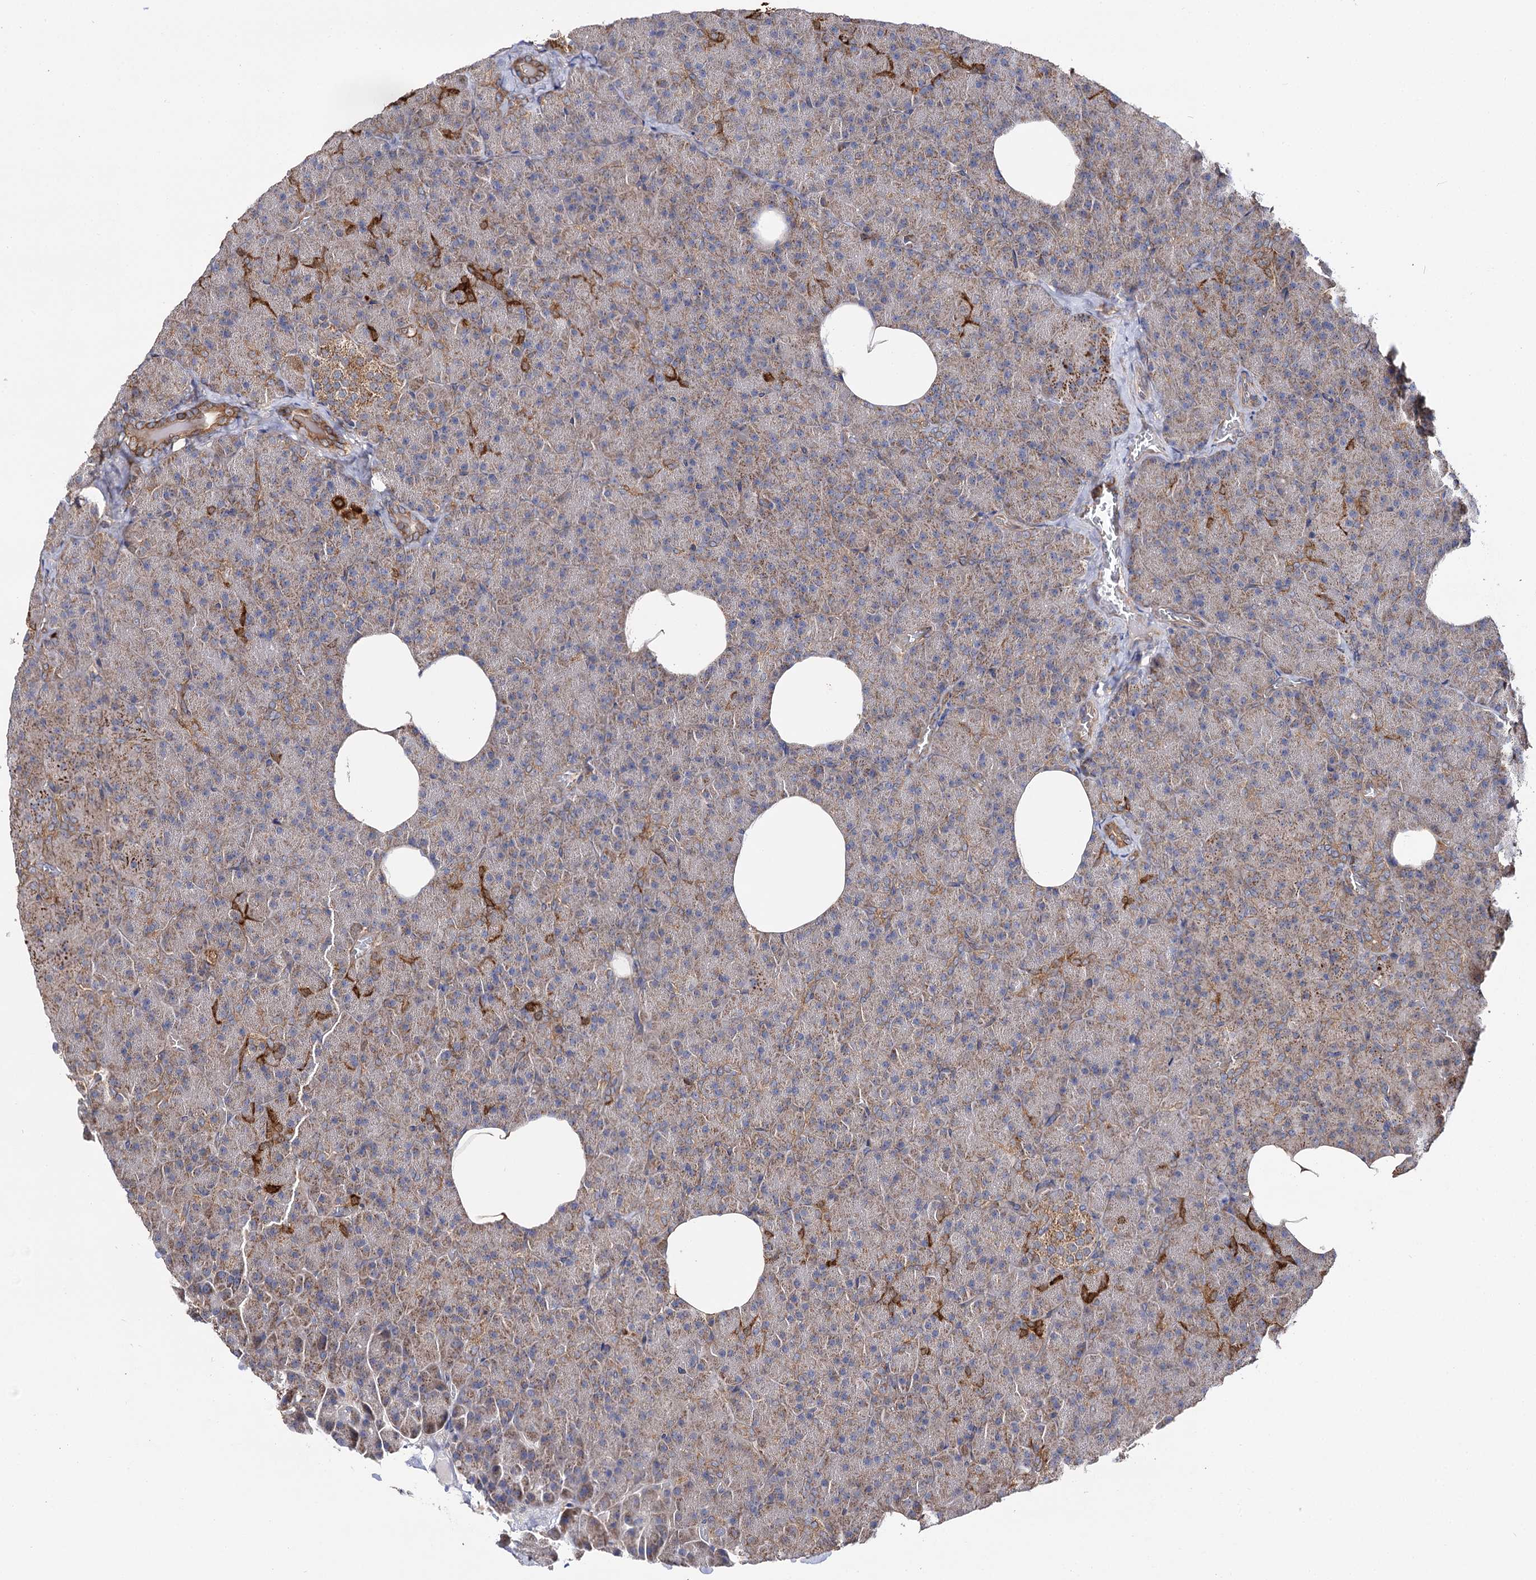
{"staining": {"intensity": "moderate", "quantity": "25%-75%", "location": "cytoplasmic/membranous"}, "tissue": "pancreas", "cell_type": "Exocrine glandular cells", "image_type": "normal", "snomed": [{"axis": "morphology", "description": "Normal tissue, NOS"}, {"axis": "morphology", "description": "Carcinoid, malignant, NOS"}, {"axis": "topography", "description": "Pancreas"}], "caption": "Pancreas stained for a protein displays moderate cytoplasmic/membranous positivity in exocrine glandular cells. Ihc stains the protein in brown and the nuclei are stained blue.", "gene": "IDI1", "patient": {"sex": "female", "age": 35}}